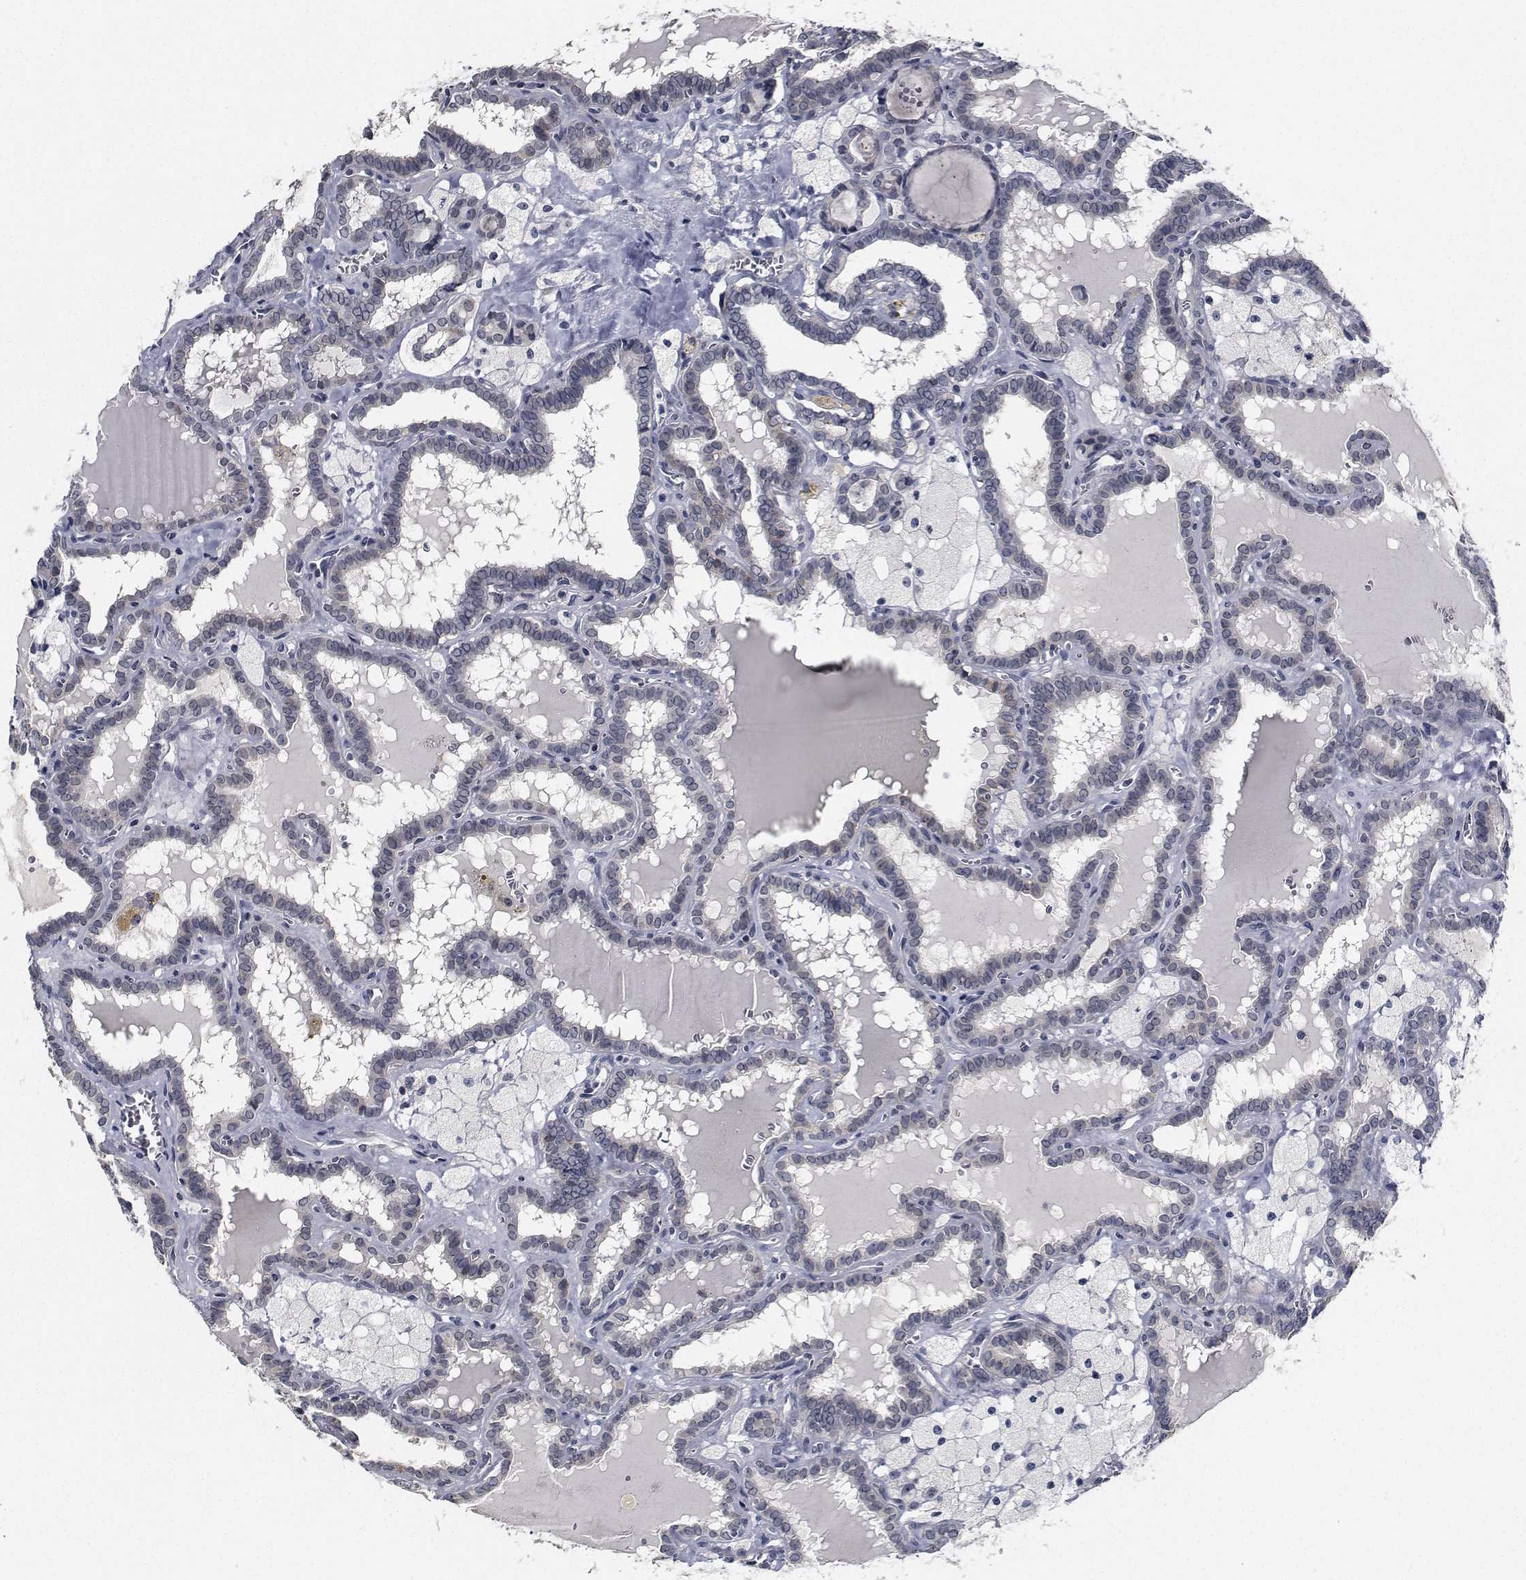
{"staining": {"intensity": "negative", "quantity": "none", "location": "none"}, "tissue": "thyroid cancer", "cell_type": "Tumor cells", "image_type": "cancer", "snomed": [{"axis": "morphology", "description": "Papillary adenocarcinoma, NOS"}, {"axis": "topography", "description": "Thyroid gland"}], "caption": "The histopathology image demonstrates no significant expression in tumor cells of papillary adenocarcinoma (thyroid).", "gene": "NVL", "patient": {"sex": "female", "age": 39}}